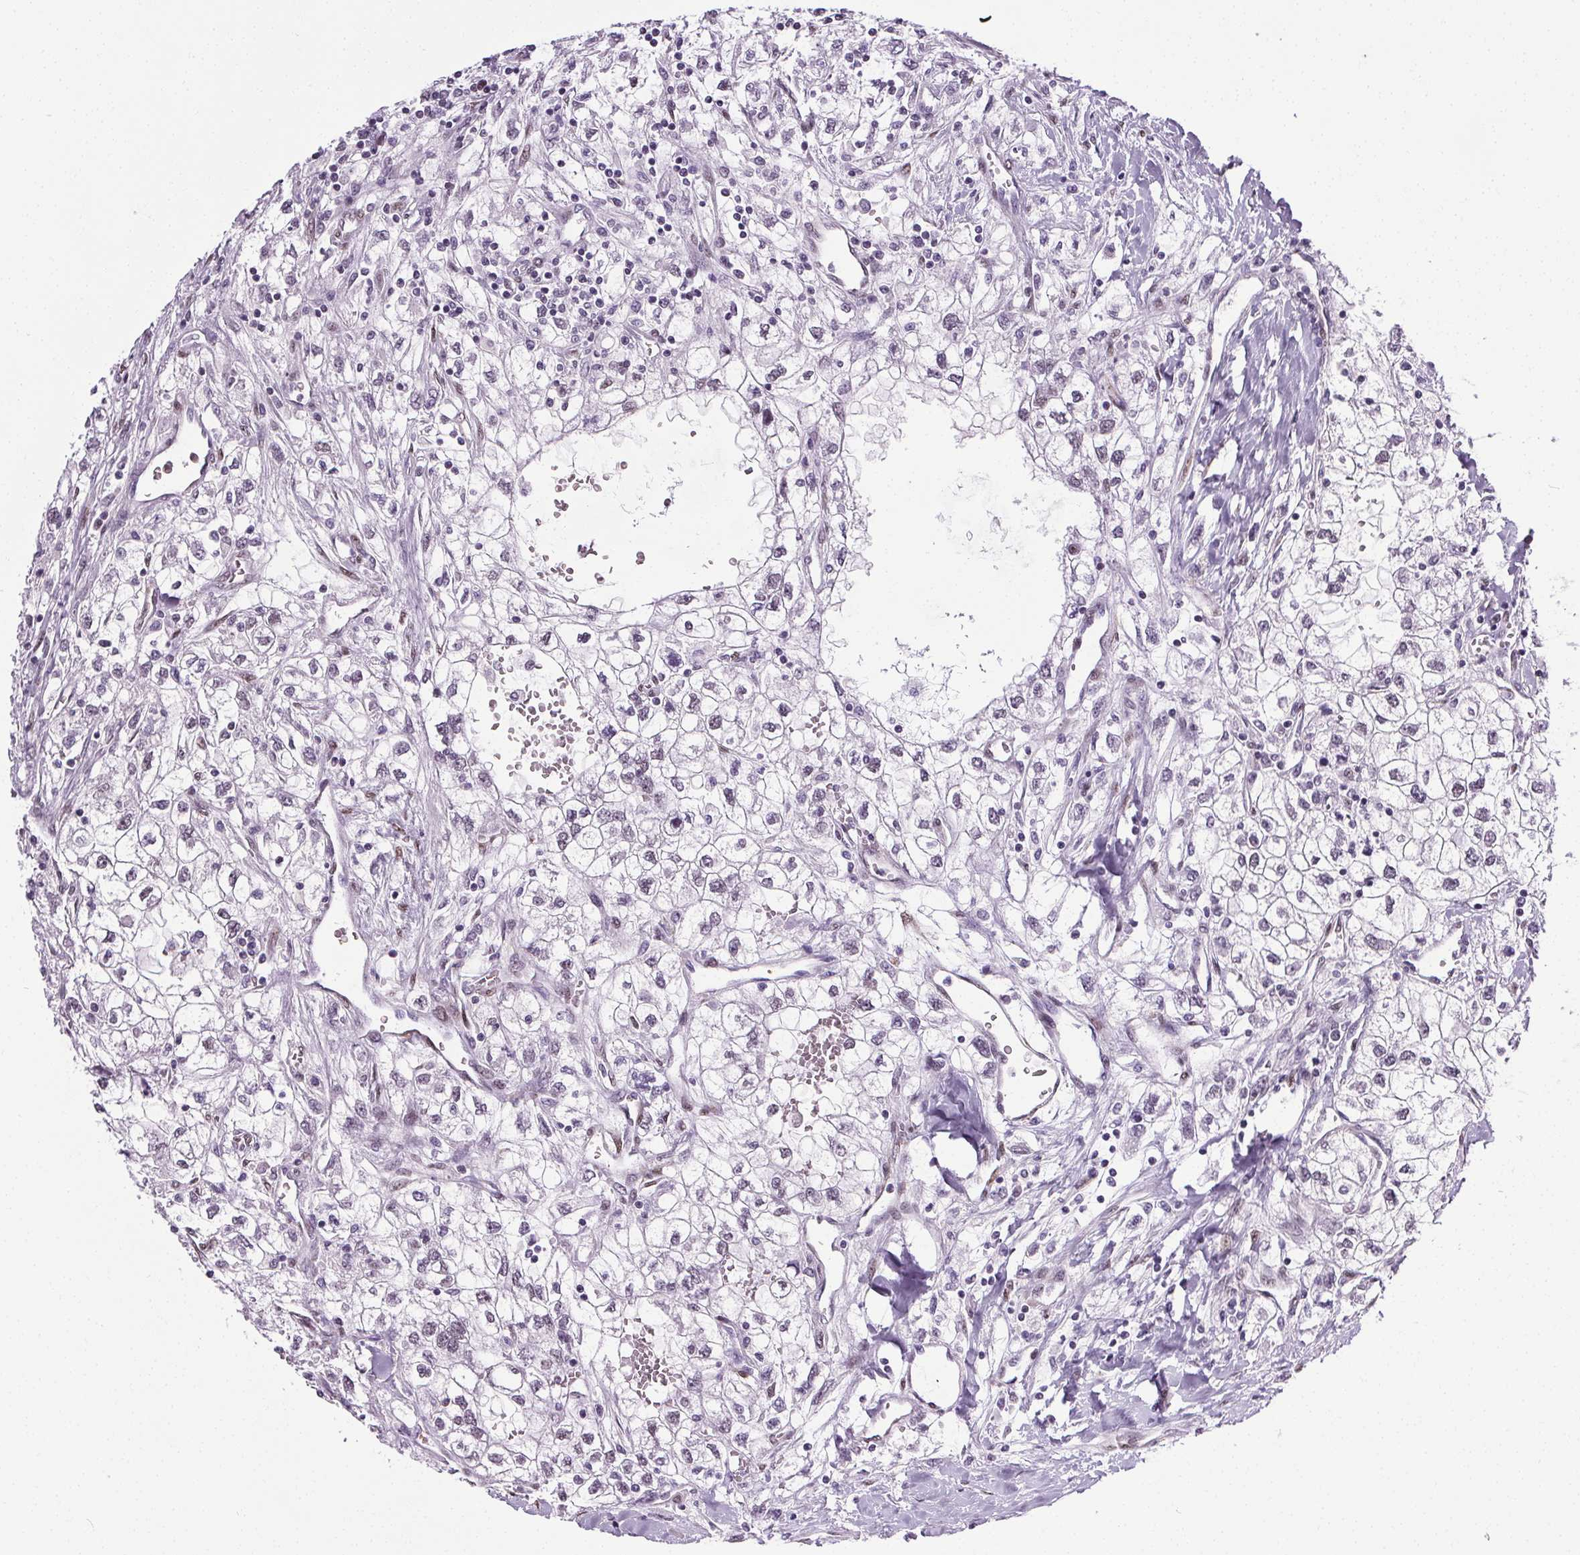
{"staining": {"intensity": "negative", "quantity": "none", "location": "none"}, "tissue": "renal cancer", "cell_type": "Tumor cells", "image_type": "cancer", "snomed": [{"axis": "morphology", "description": "Adenocarcinoma, NOS"}, {"axis": "topography", "description": "Kidney"}], "caption": "This is an immunohistochemistry (IHC) image of renal cancer (adenocarcinoma). There is no staining in tumor cells.", "gene": "GP6", "patient": {"sex": "male", "age": 59}}